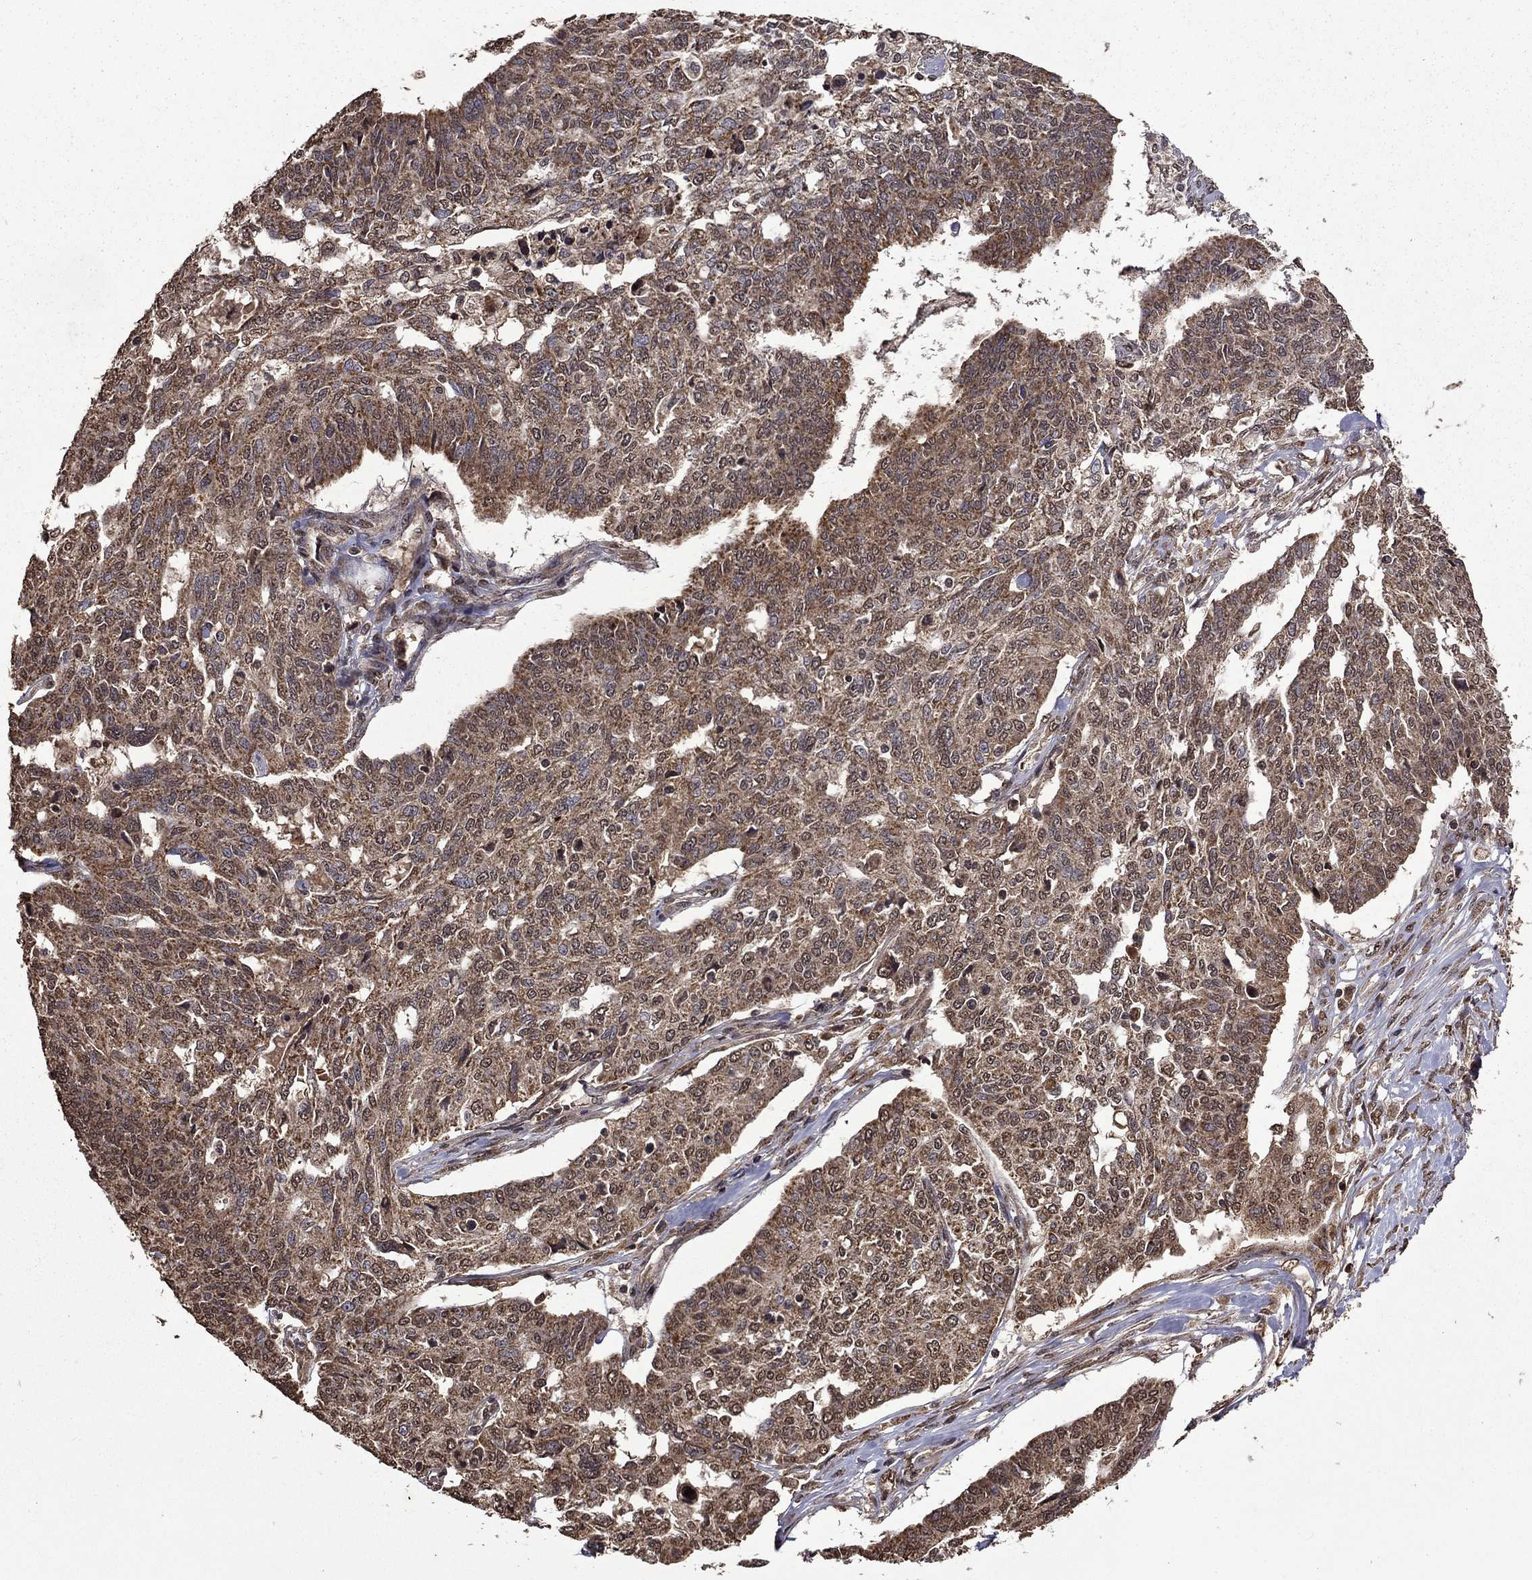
{"staining": {"intensity": "moderate", "quantity": ">75%", "location": "cytoplasmic/membranous"}, "tissue": "ovarian cancer", "cell_type": "Tumor cells", "image_type": "cancer", "snomed": [{"axis": "morphology", "description": "Cystadenocarcinoma, serous, NOS"}, {"axis": "topography", "description": "Ovary"}], "caption": "Ovarian cancer (serous cystadenocarcinoma) stained with IHC reveals moderate cytoplasmic/membranous staining in approximately >75% of tumor cells.", "gene": "ITM2B", "patient": {"sex": "female", "age": 67}}